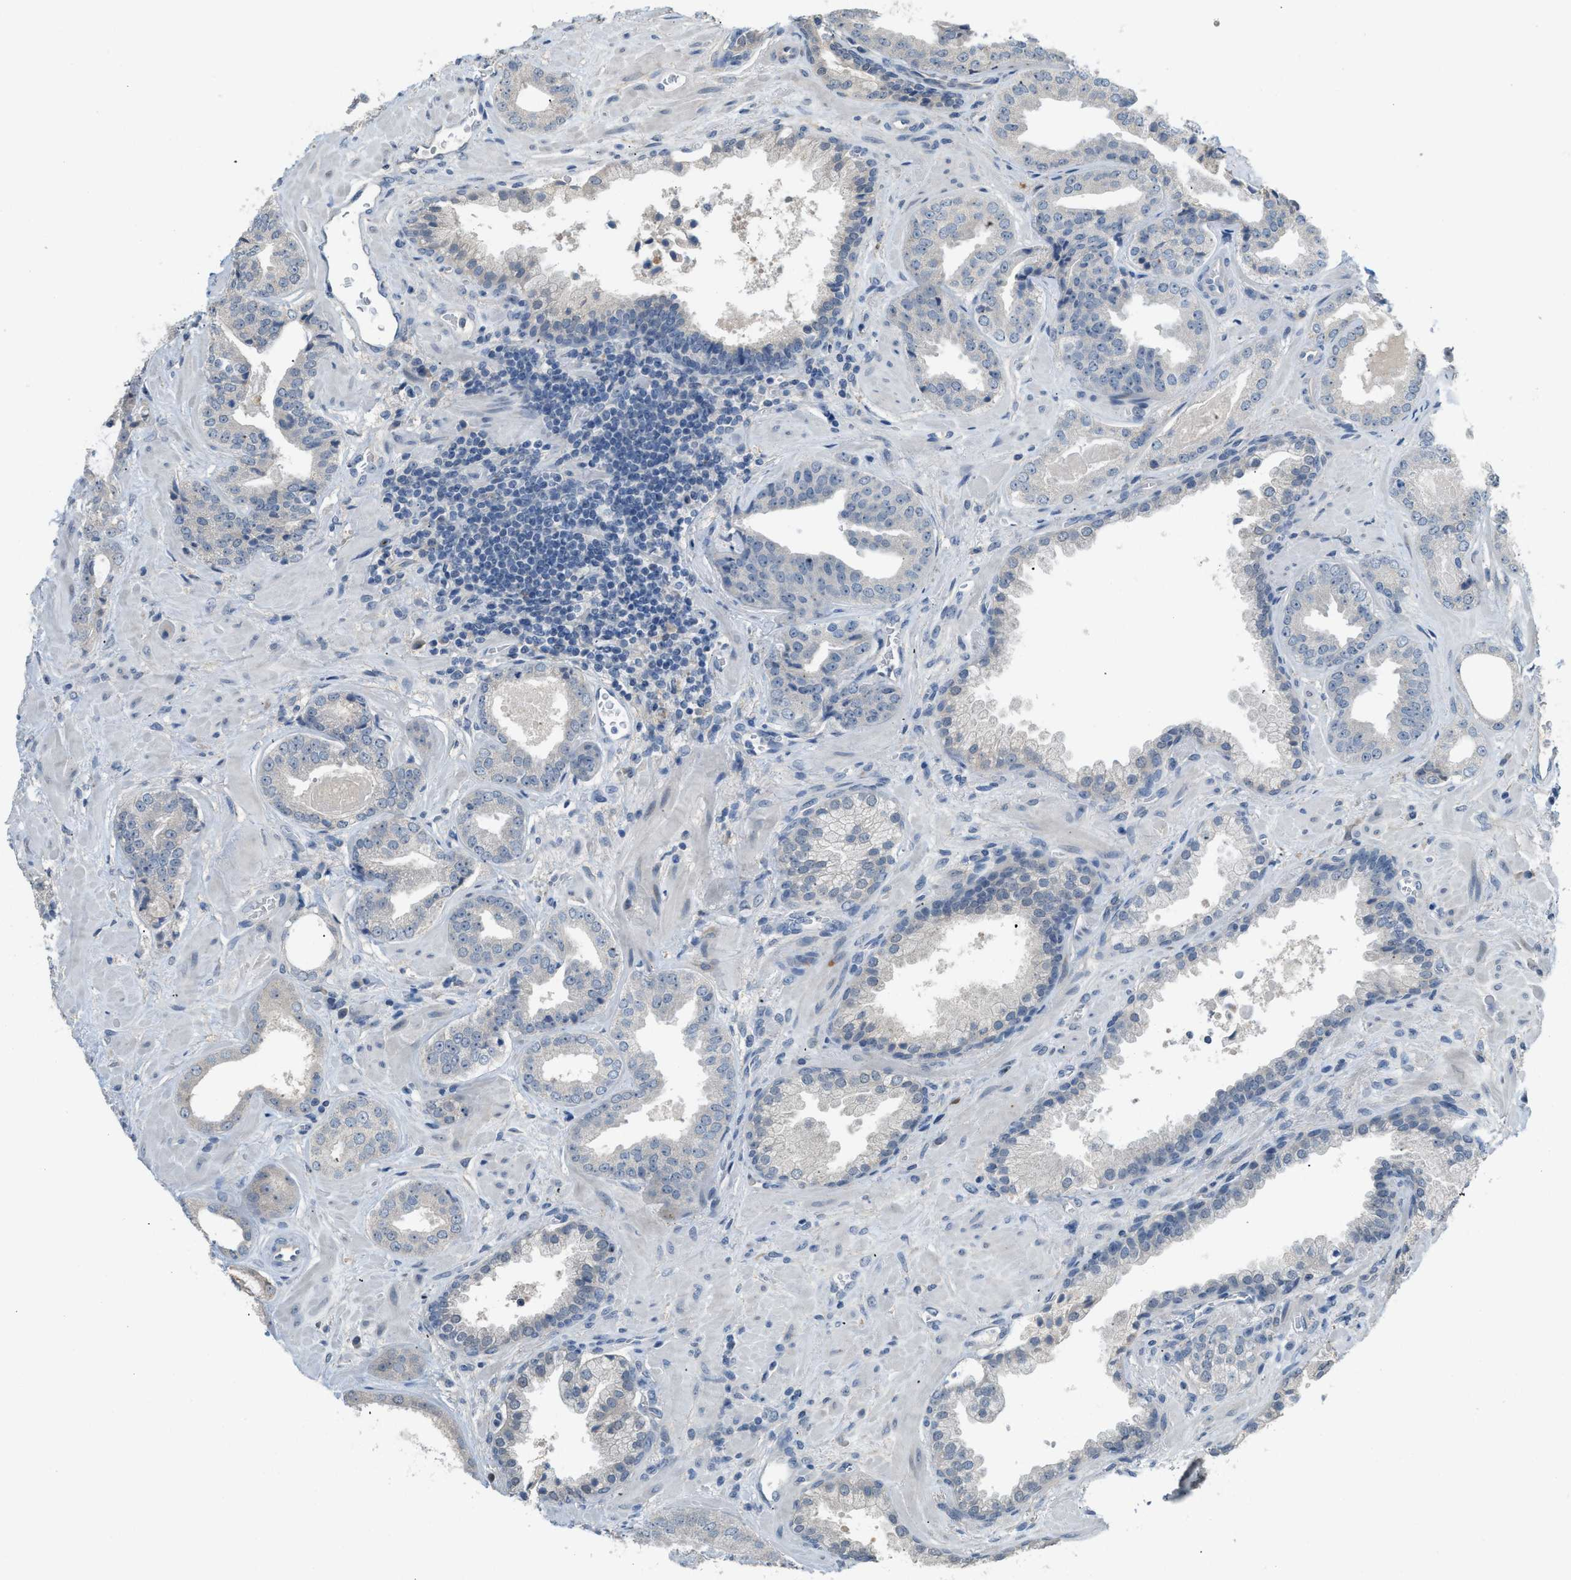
{"staining": {"intensity": "negative", "quantity": "none", "location": "none"}, "tissue": "prostate cancer", "cell_type": "Tumor cells", "image_type": "cancer", "snomed": [{"axis": "morphology", "description": "Adenocarcinoma, Low grade"}, {"axis": "topography", "description": "Prostate"}], "caption": "Tumor cells are negative for brown protein staining in adenocarcinoma (low-grade) (prostate).", "gene": "TMEM154", "patient": {"sex": "male", "age": 71}}